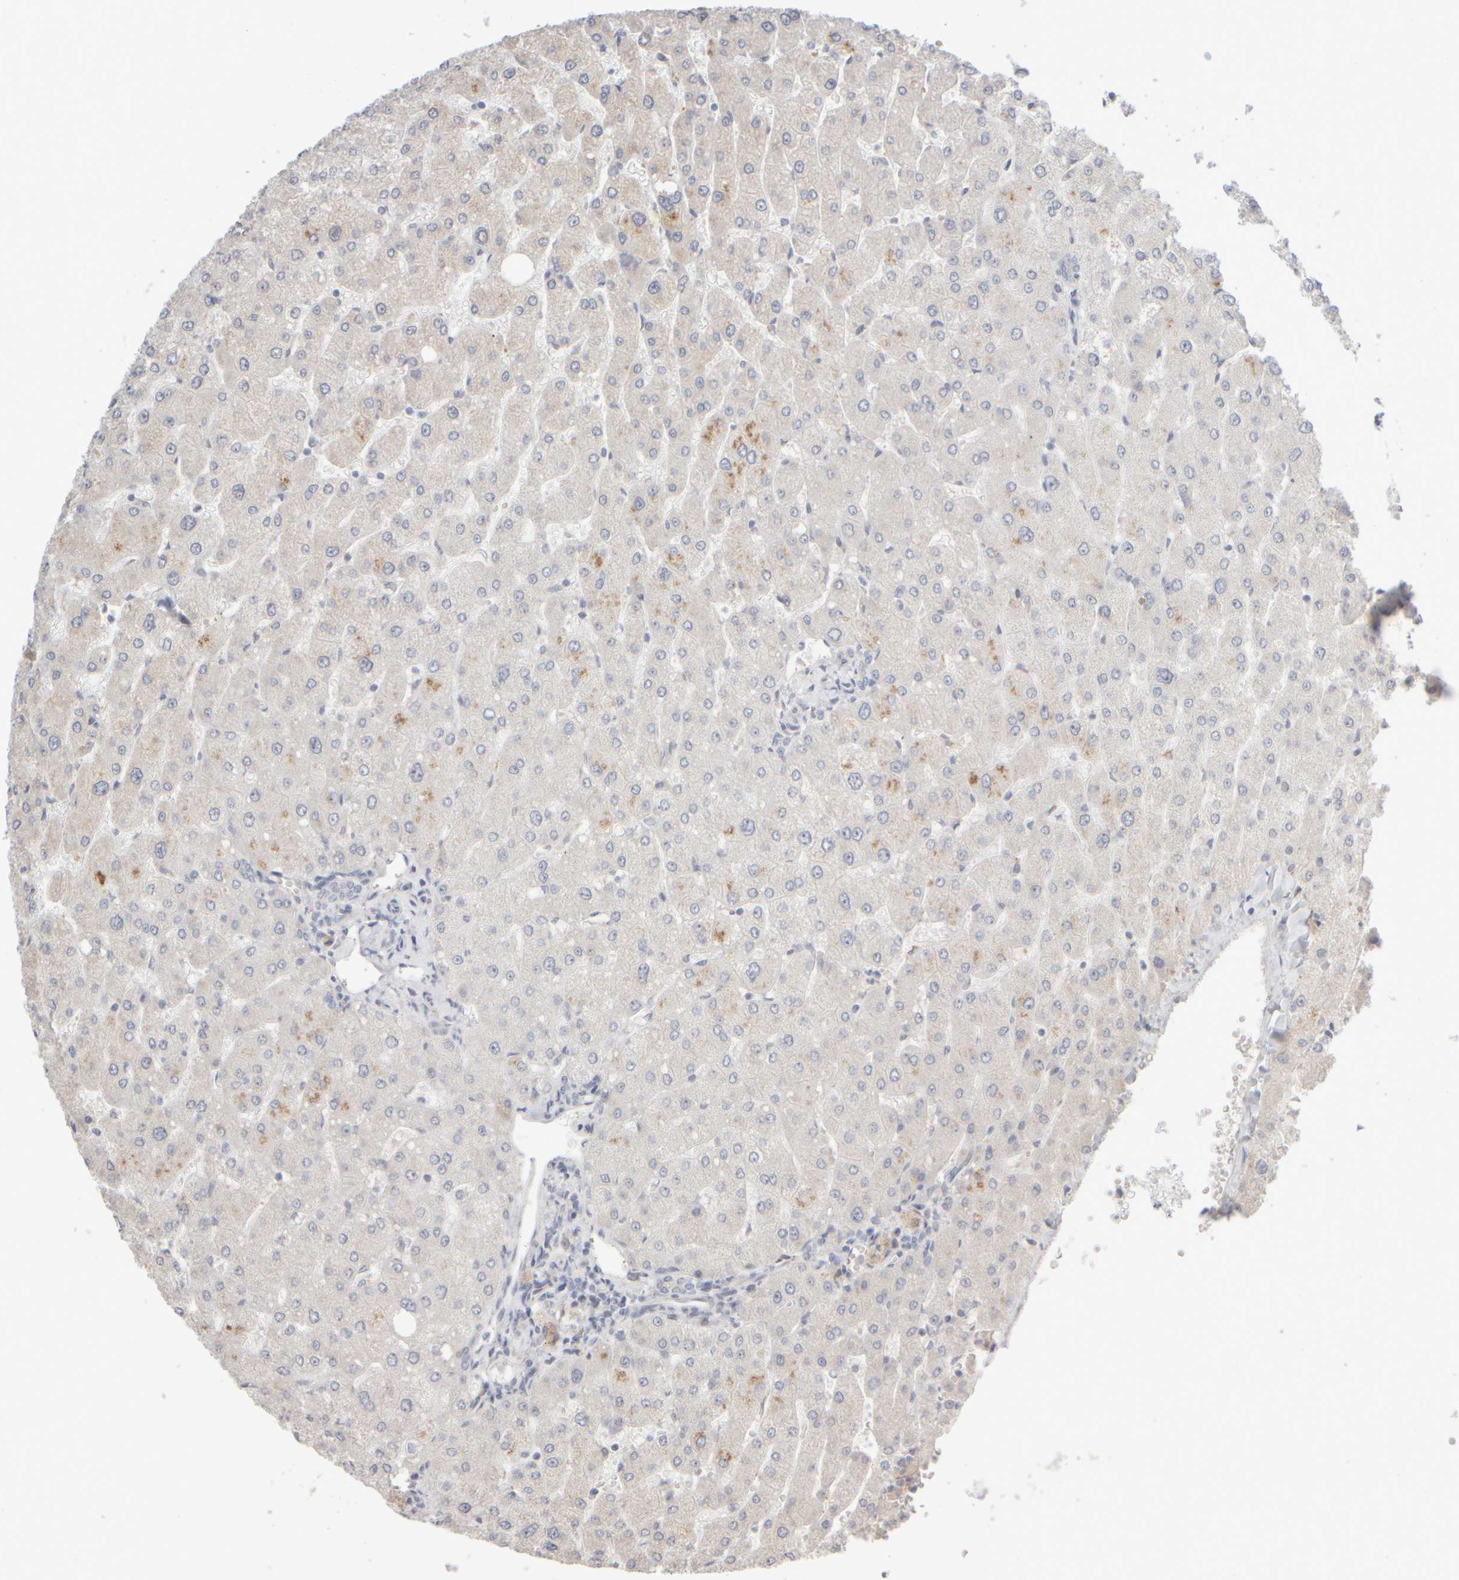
{"staining": {"intensity": "negative", "quantity": "none", "location": "none"}, "tissue": "liver", "cell_type": "Cholangiocytes", "image_type": "normal", "snomed": [{"axis": "morphology", "description": "Normal tissue, NOS"}, {"axis": "topography", "description": "Liver"}], "caption": "Immunohistochemistry micrograph of normal liver: liver stained with DAB demonstrates no significant protein staining in cholangiocytes. (DAB immunohistochemistry (IHC) with hematoxylin counter stain).", "gene": "GOPC", "patient": {"sex": "male", "age": 55}}